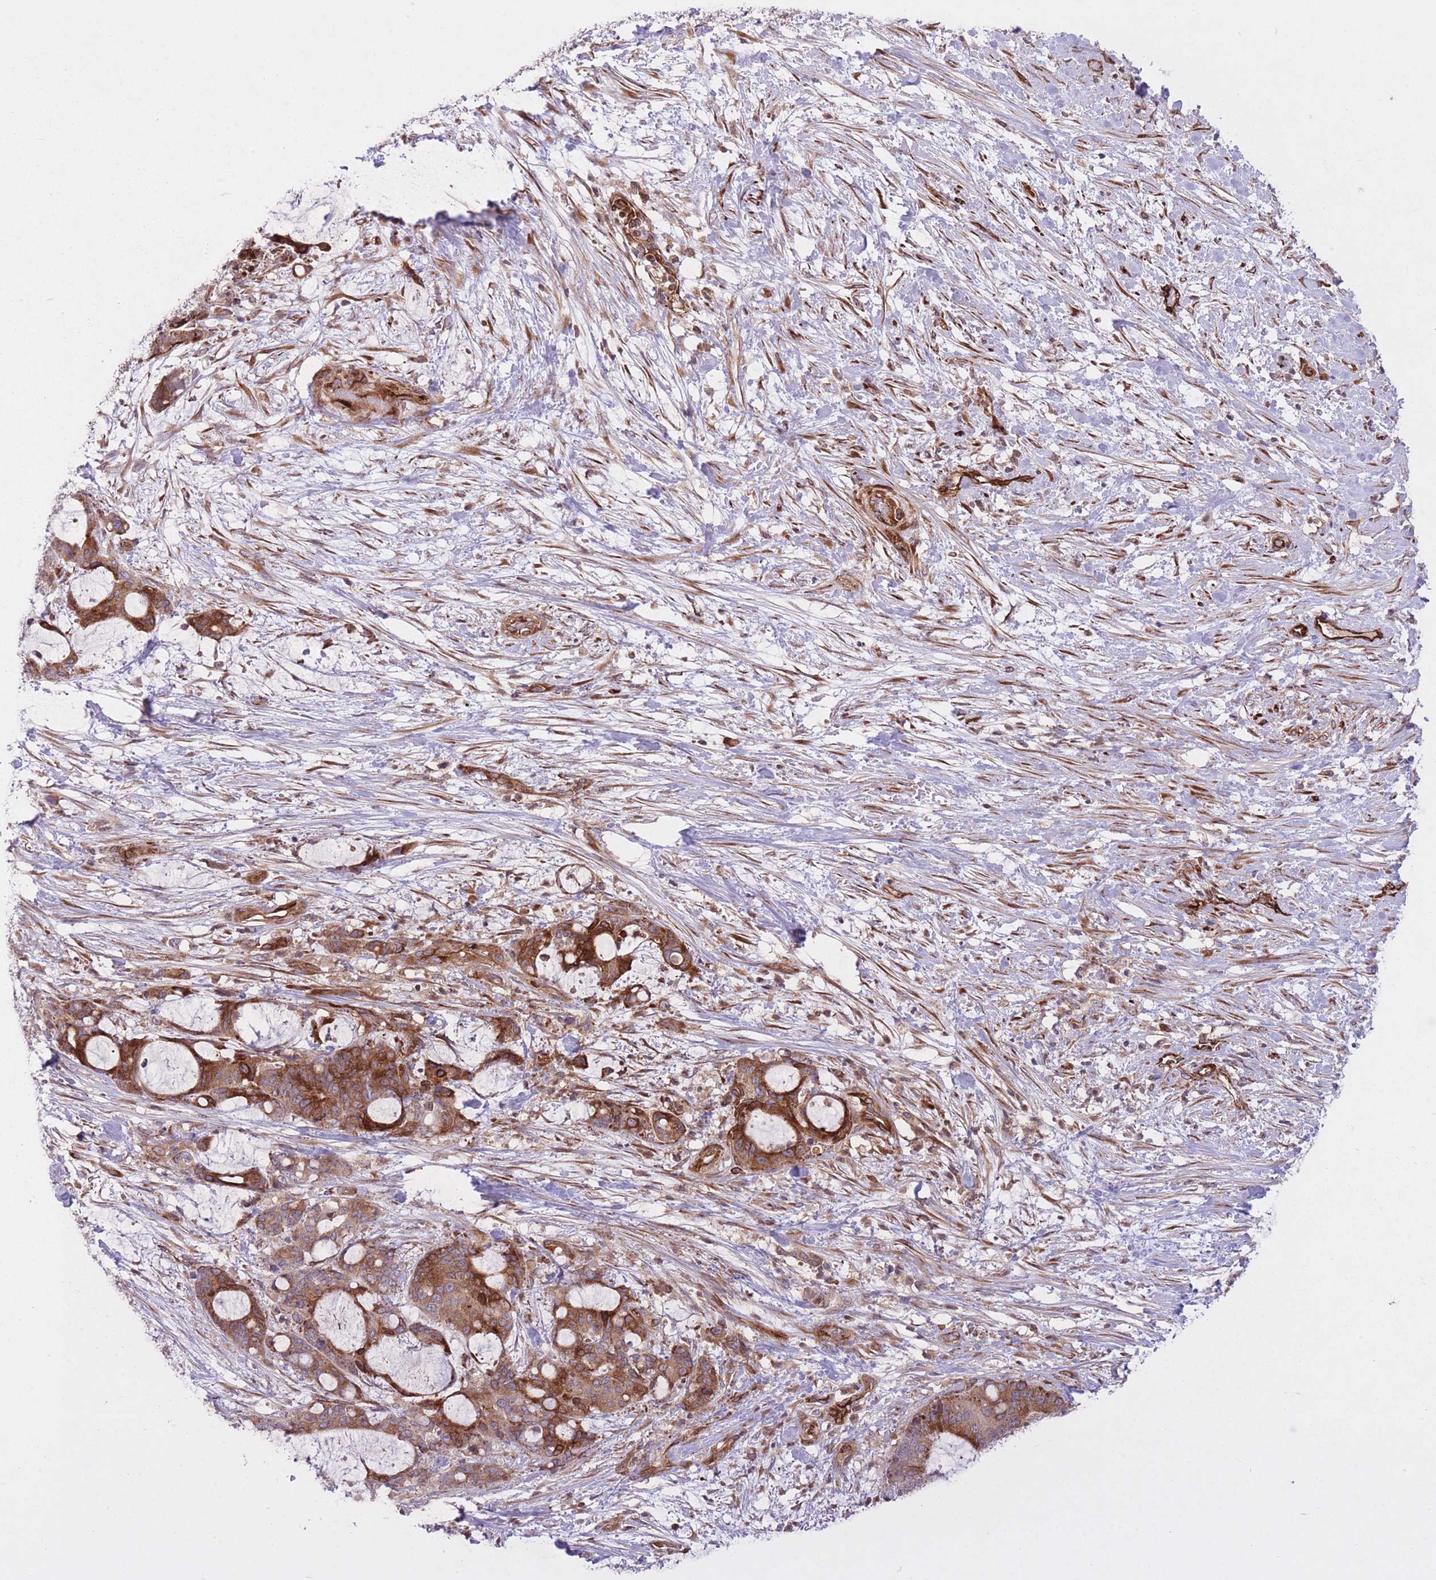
{"staining": {"intensity": "moderate", "quantity": "25%-75%", "location": "cytoplasmic/membranous"}, "tissue": "liver cancer", "cell_type": "Tumor cells", "image_type": "cancer", "snomed": [{"axis": "morphology", "description": "Normal tissue, NOS"}, {"axis": "morphology", "description": "Cholangiocarcinoma"}, {"axis": "topography", "description": "Liver"}, {"axis": "topography", "description": "Peripheral nerve tissue"}], "caption": "Immunohistochemistry of liver cancer demonstrates medium levels of moderate cytoplasmic/membranous expression in about 25%-75% of tumor cells. Nuclei are stained in blue.", "gene": "CISH", "patient": {"sex": "female", "age": 73}}